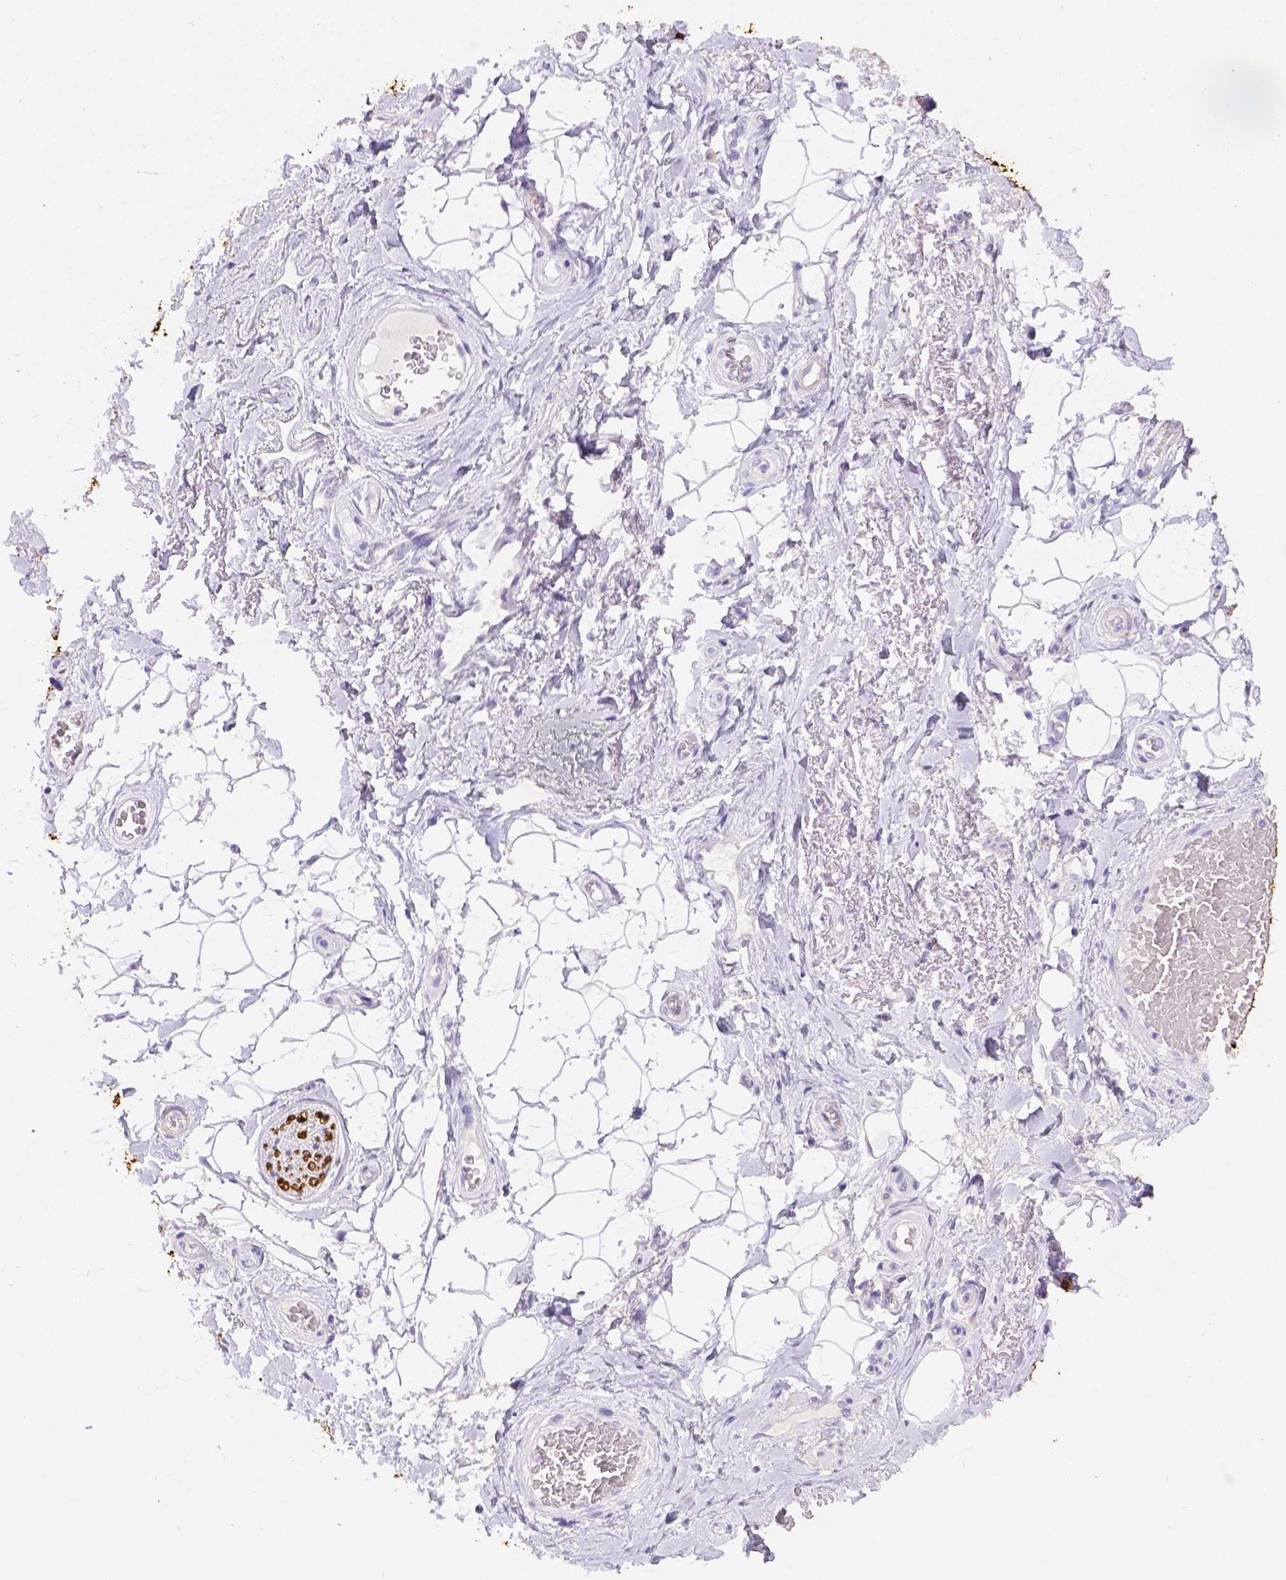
{"staining": {"intensity": "negative", "quantity": "none", "location": "none"}, "tissue": "adipose tissue", "cell_type": "Adipocytes", "image_type": "normal", "snomed": [{"axis": "morphology", "description": "Normal tissue, NOS"}, {"axis": "topography", "description": "Anal"}, {"axis": "topography", "description": "Peripheral nerve tissue"}], "caption": "A photomicrograph of adipose tissue stained for a protein exhibits no brown staining in adipocytes. (Brightfield microscopy of DAB IHC at high magnification).", "gene": "B3GAT1", "patient": {"sex": "male", "age": 53}}